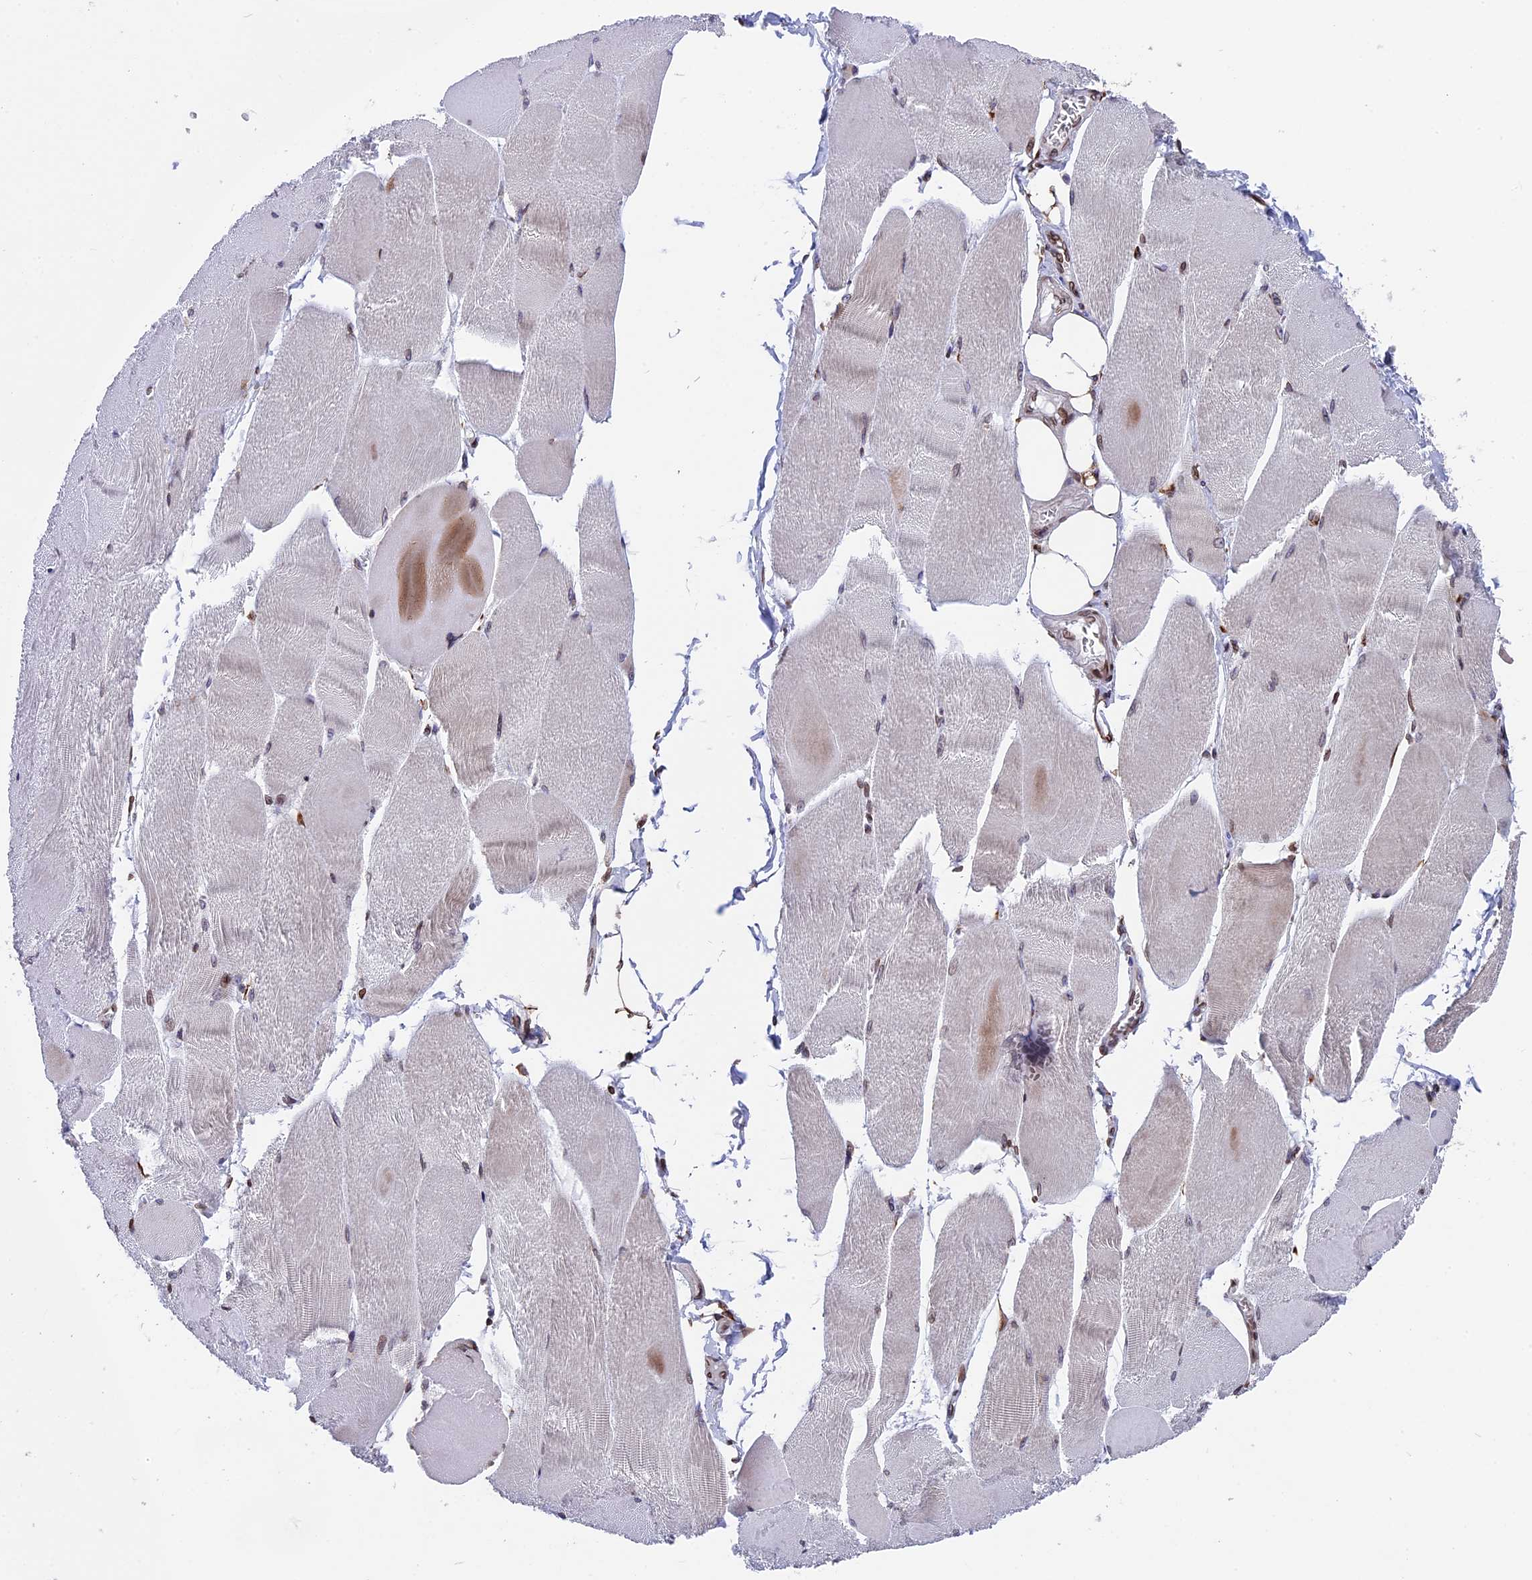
{"staining": {"intensity": "weak", "quantity": "25%-75%", "location": "cytoplasmic/membranous,nuclear"}, "tissue": "skeletal muscle", "cell_type": "Myocytes", "image_type": "normal", "snomed": [{"axis": "morphology", "description": "Normal tissue, NOS"}, {"axis": "morphology", "description": "Basal cell carcinoma"}, {"axis": "topography", "description": "Skeletal muscle"}], "caption": "A low amount of weak cytoplasmic/membranous,nuclear expression is present in approximately 25%-75% of myocytes in normal skeletal muscle.", "gene": "PTCHD4", "patient": {"sex": "female", "age": 64}}